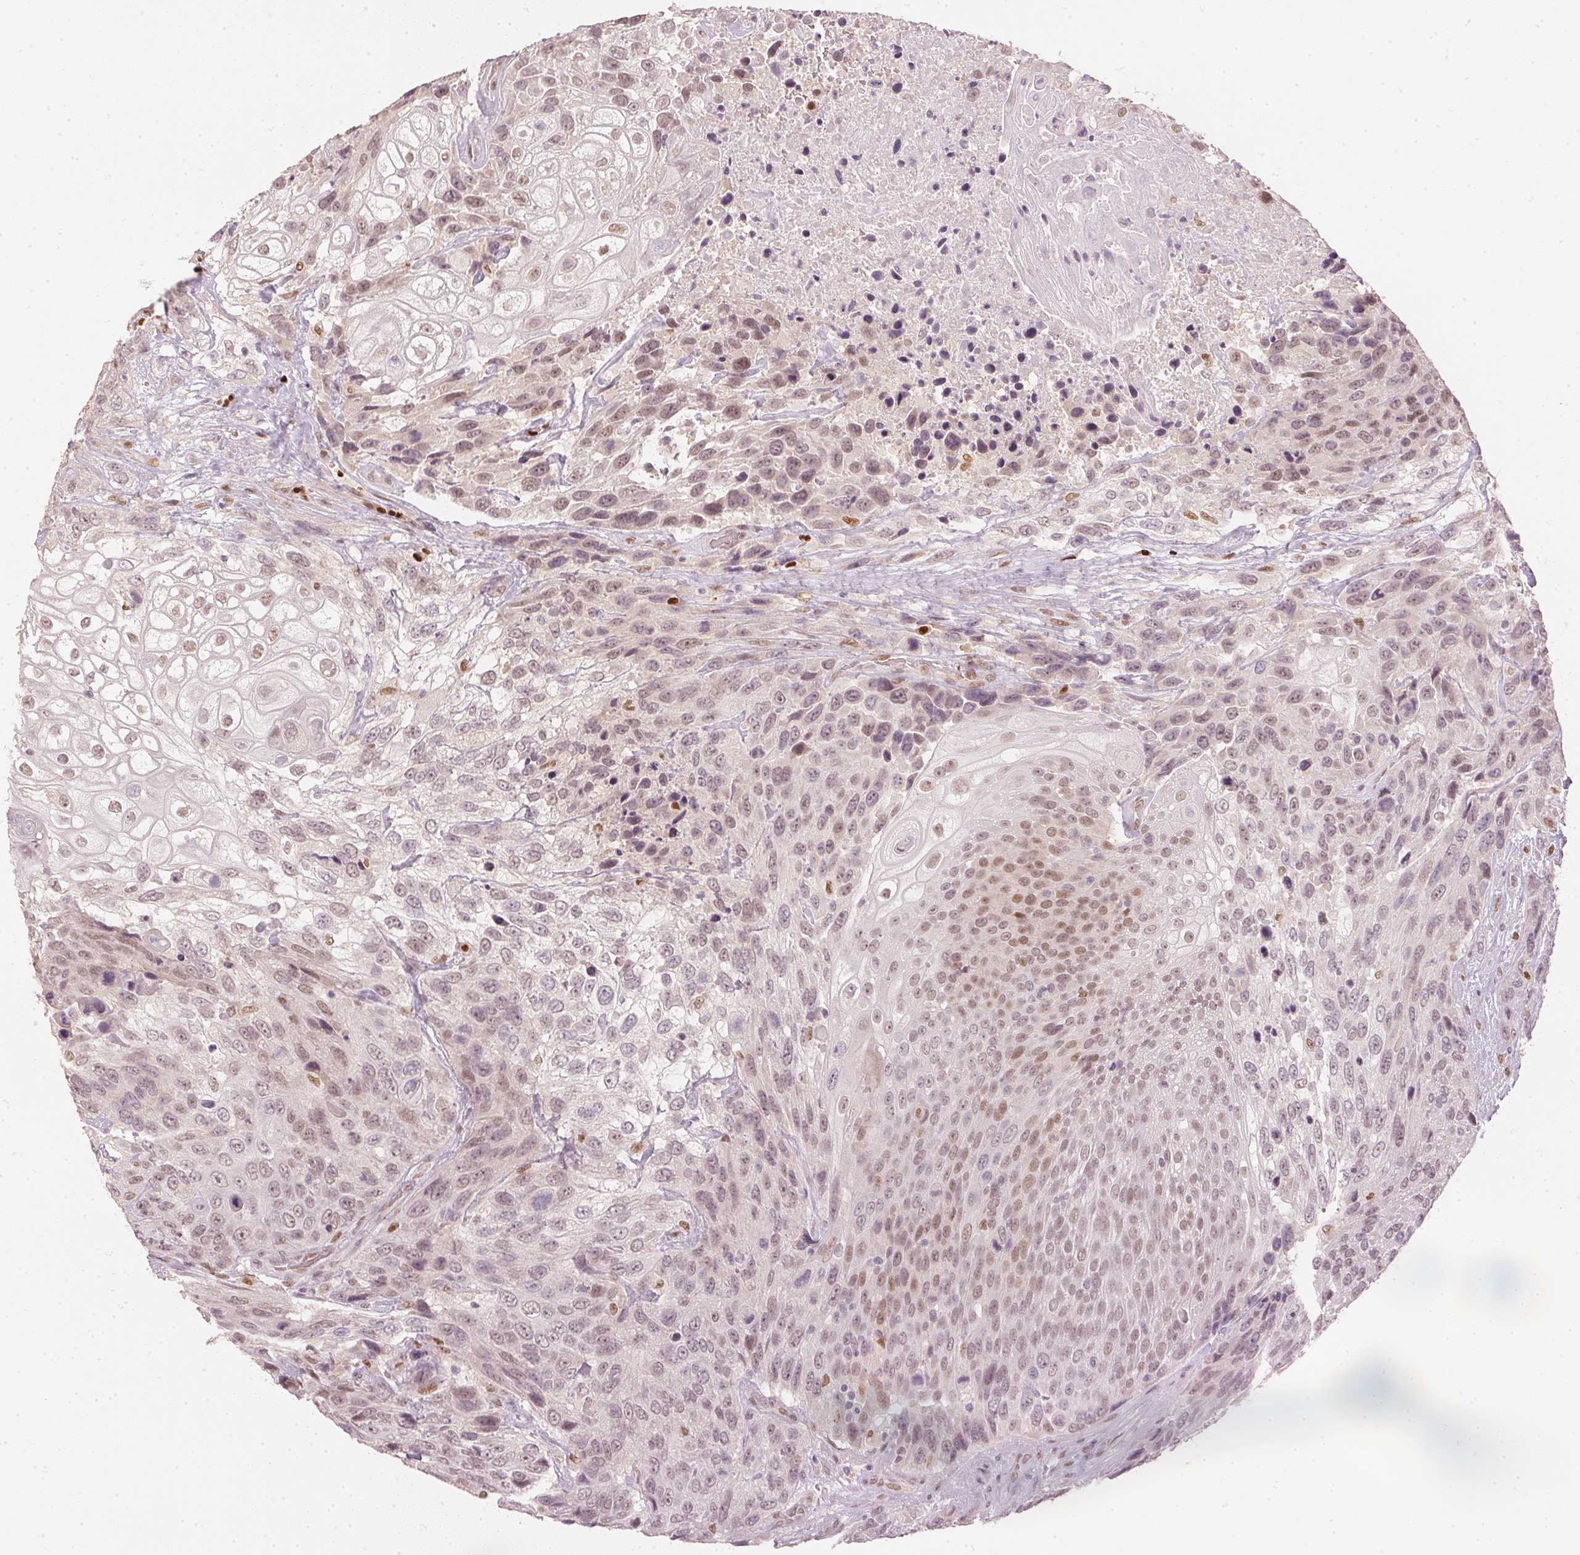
{"staining": {"intensity": "moderate", "quantity": "<25%", "location": "nuclear"}, "tissue": "urothelial cancer", "cell_type": "Tumor cells", "image_type": "cancer", "snomed": [{"axis": "morphology", "description": "Urothelial carcinoma, High grade"}, {"axis": "topography", "description": "Urinary bladder"}], "caption": "A high-resolution photomicrograph shows immunohistochemistry staining of high-grade urothelial carcinoma, which exhibits moderate nuclear staining in approximately <25% of tumor cells.", "gene": "SLC39A3", "patient": {"sex": "female", "age": 70}}